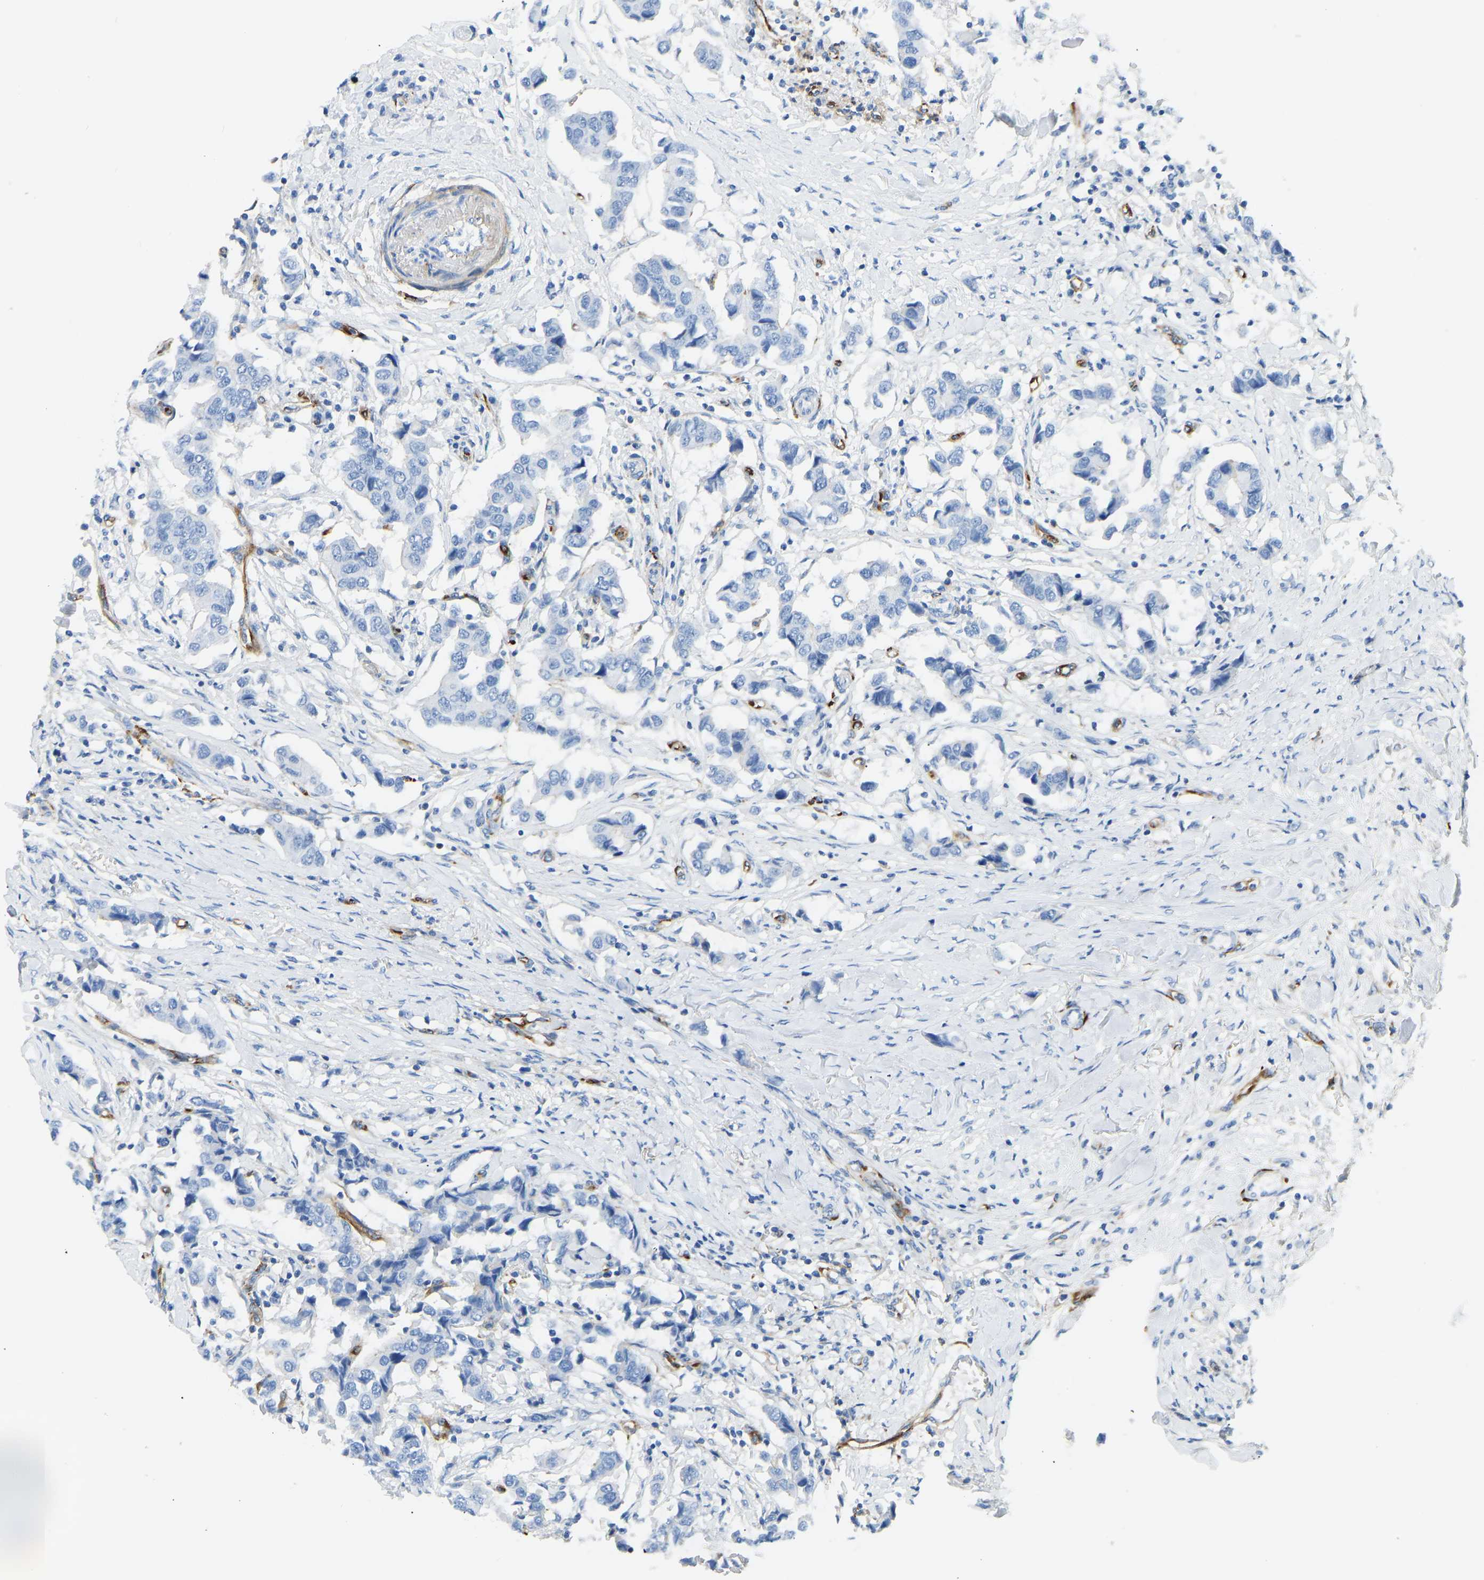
{"staining": {"intensity": "negative", "quantity": "none", "location": "none"}, "tissue": "breast cancer", "cell_type": "Tumor cells", "image_type": "cancer", "snomed": [{"axis": "morphology", "description": "Duct carcinoma"}, {"axis": "topography", "description": "Breast"}], "caption": "IHC of intraductal carcinoma (breast) shows no expression in tumor cells. (Brightfield microscopy of DAB (3,3'-diaminobenzidine) immunohistochemistry (IHC) at high magnification).", "gene": "COL15A1", "patient": {"sex": "female", "age": 80}}